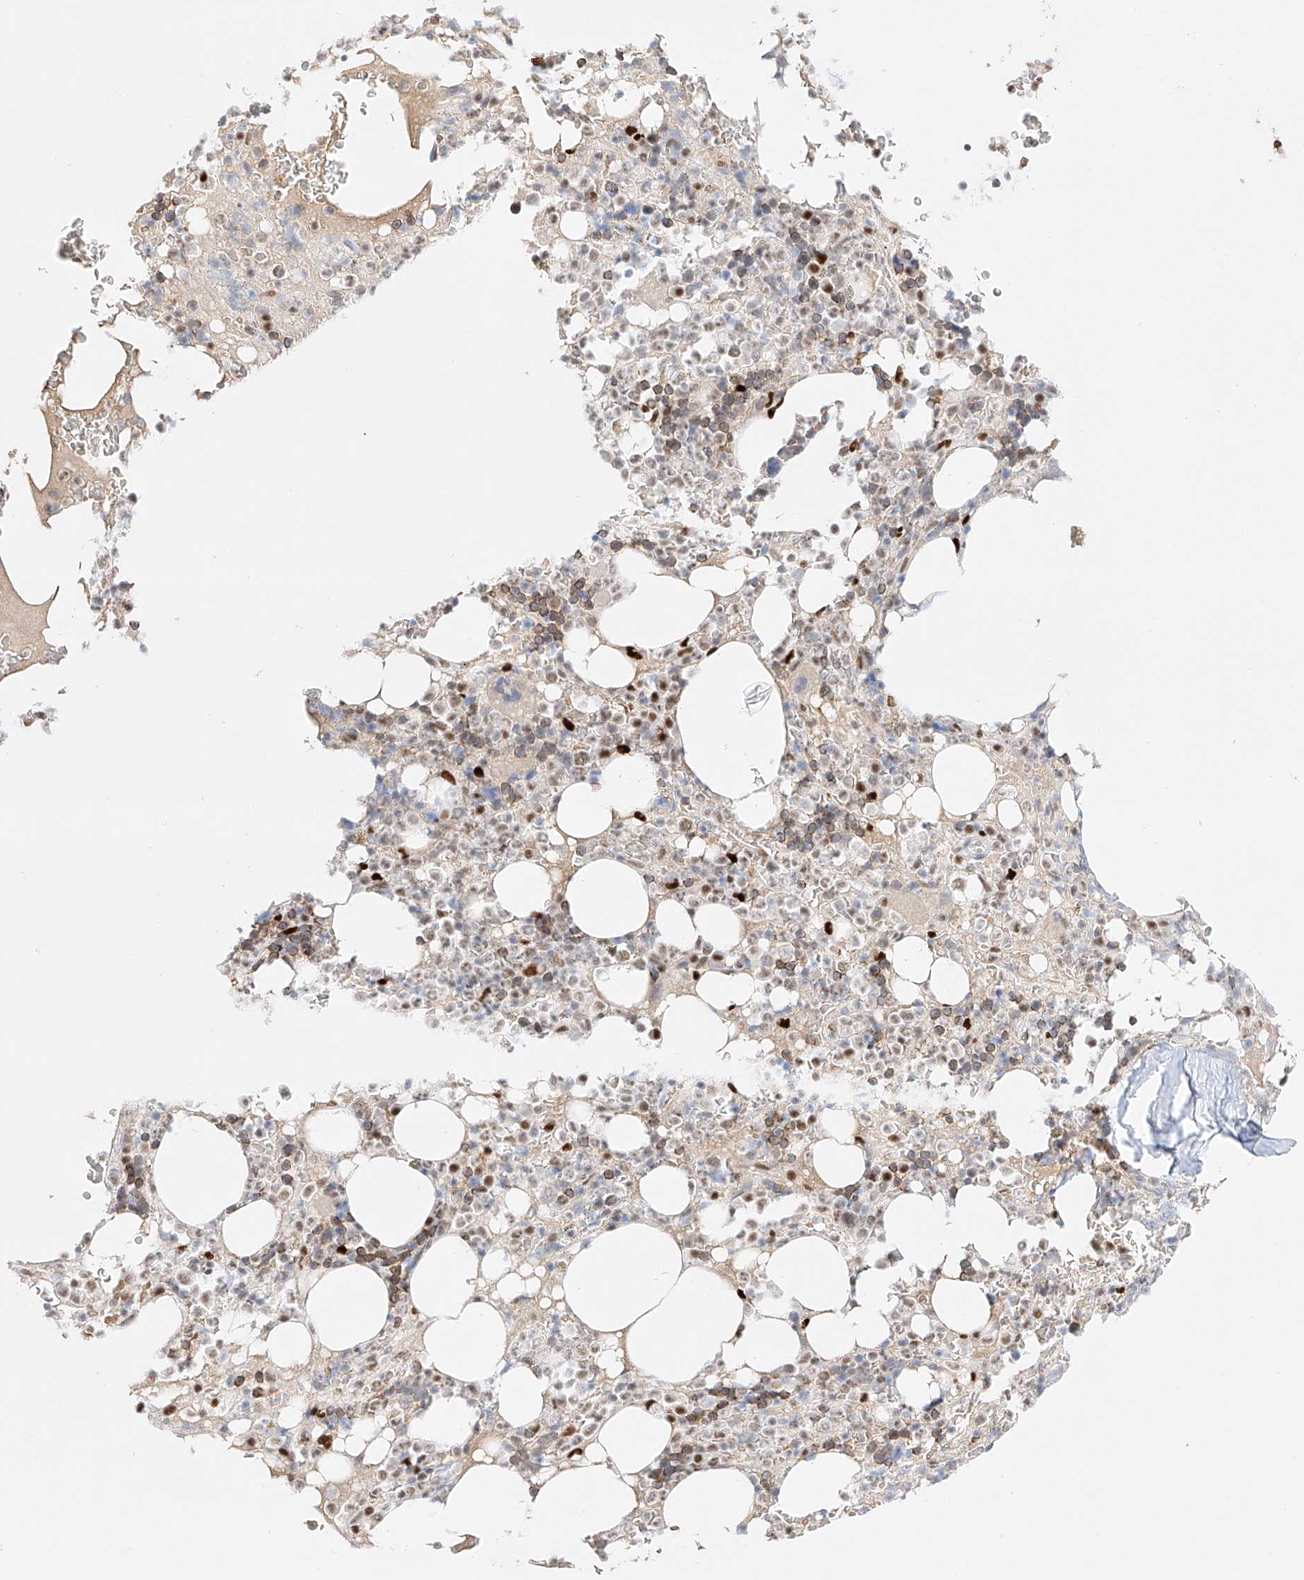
{"staining": {"intensity": "moderate", "quantity": "25%-75%", "location": "cytoplasmic/membranous,nuclear"}, "tissue": "bone marrow", "cell_type": "Hematopoietic cells", "image_type": "normal", "snomed": [{"axis": "morphology", "description": "Normal tissue, NOS"}, {"axis": "topography", "description": "Bone marrow"}], "caption": "Bone marrow stained with DAB immunohistochemistry displays medium levels of moderate cytoplasmic/membranous,nuclear expression in about 25%-75% of hematopoietic cells.", "gene": "APIP", "patient": {"sex": "male", "age": 58}}